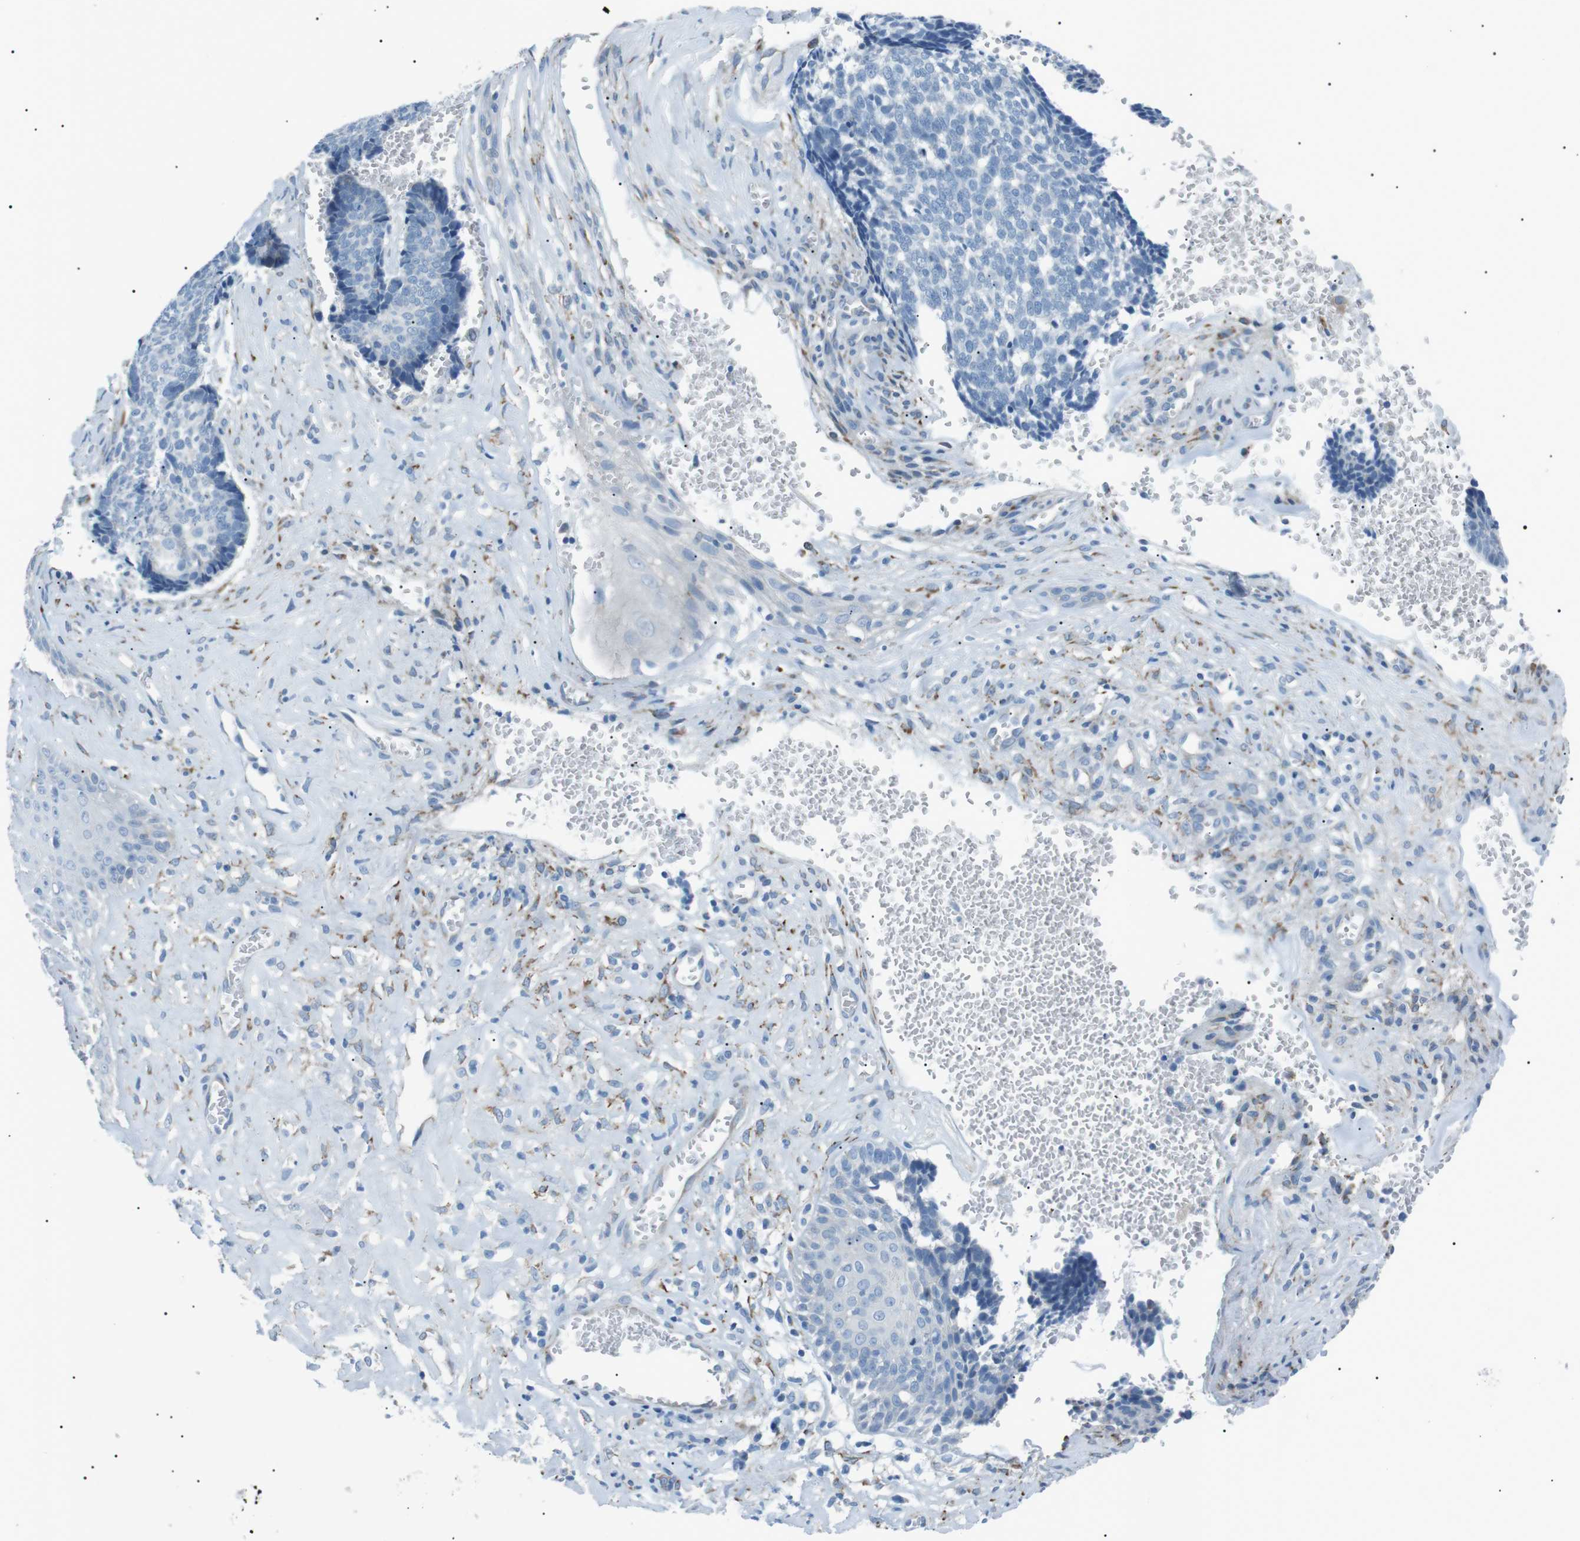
{"staining": {"intensity": "negative", "quantity": "none", "location": "none"}, "tissue": "skin cancer", "cell_type": "Tumor cells", "image_type": "cancer", "snomed": [{"axis": "morphology", "description": "Basal cell carcinoma"}, {"axis": "topography", "description": "Skin"}], "caption": "Image shows no significant protein staining in tumor cells of skin cancer.", "gene": "MTARC2", "patient": {"sex": "male", "age": 84}}